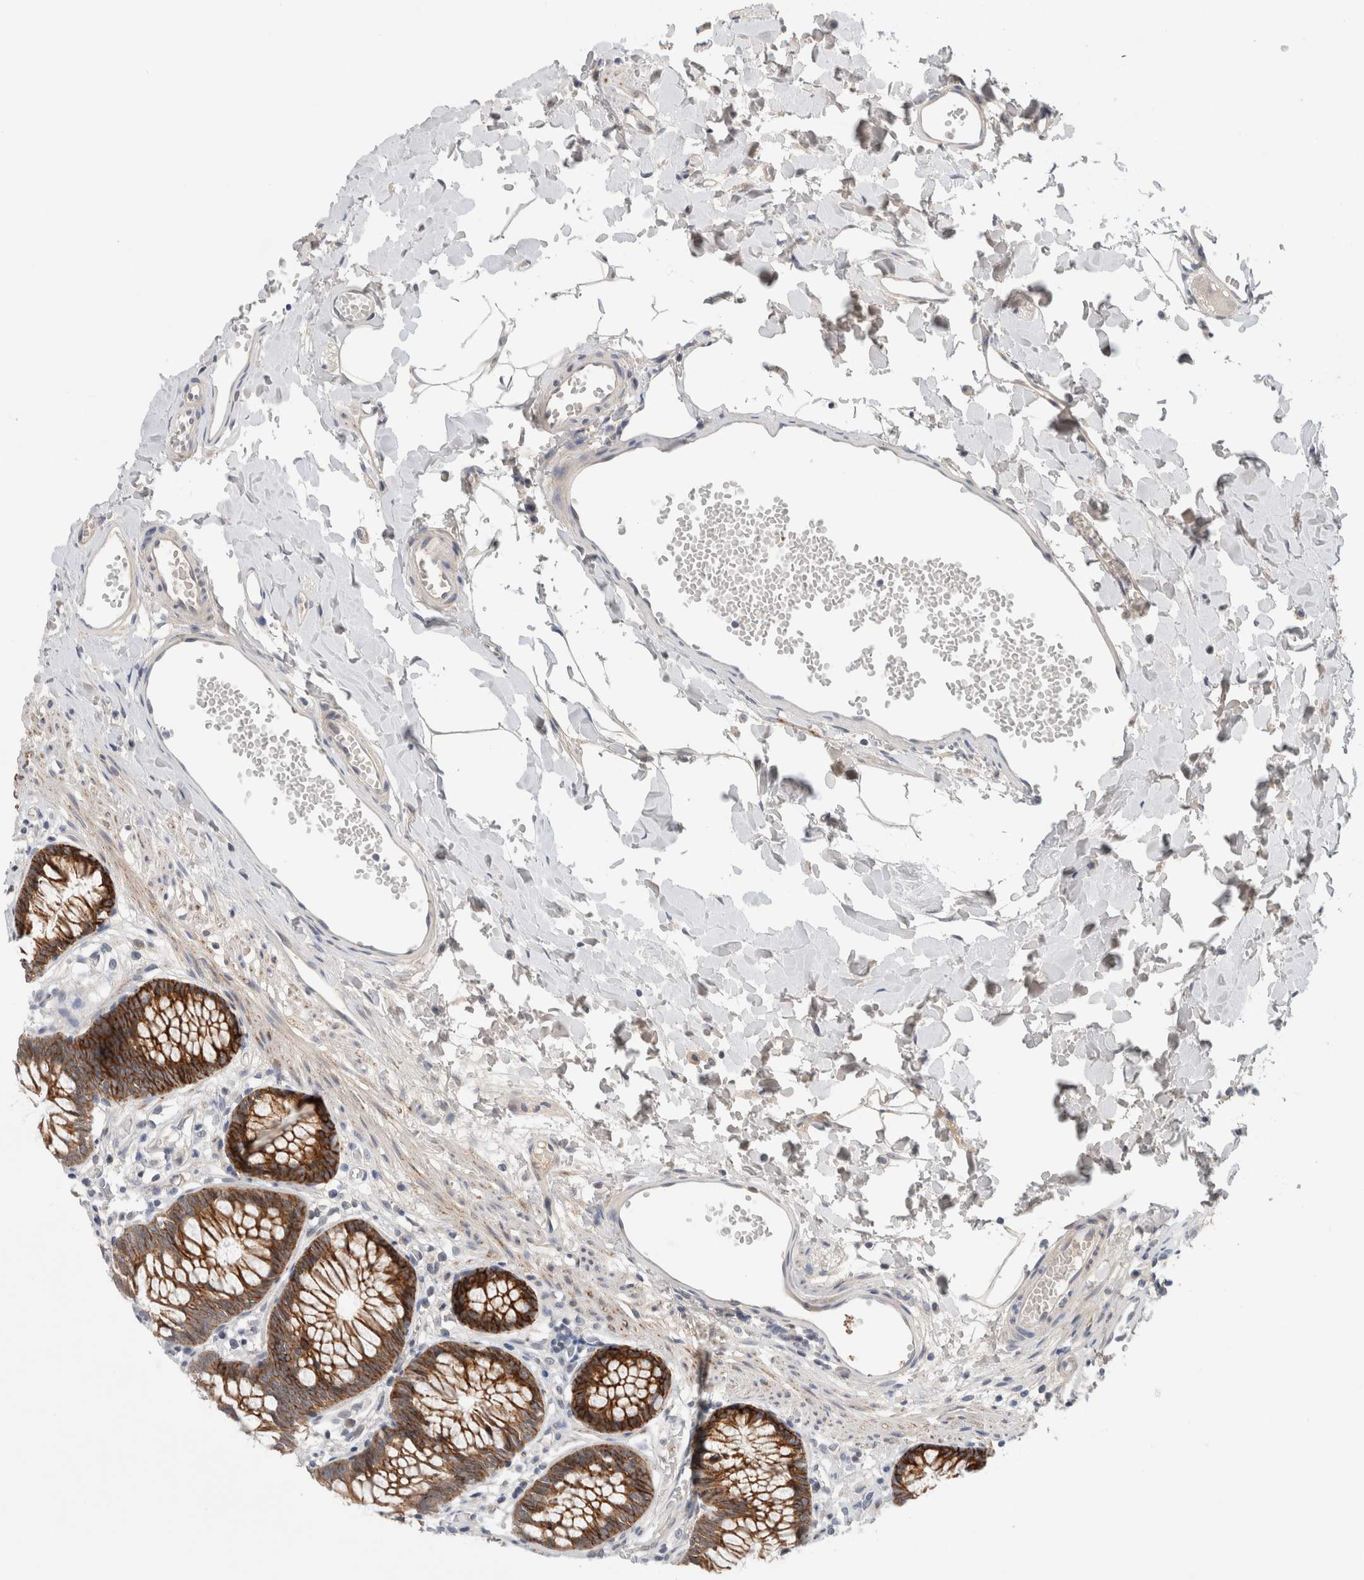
{"staining": {"intensity": "negative", "quantity": "none", "location": "none"}, "tissue": "colon", "cell_type": "Endothelial cells", "image_type": "normal", "snomed": [{"axis": "morphology", "description": "Normal tissue, NOS"}, {"axis": "topography", "description": "Colon"}], "caption": "Immunohistochemical staining of benign human colon exhibits no significant expression in endothelial cells.", "gene": "HCN3", "patient": {"sex": "male", "age": 14}}